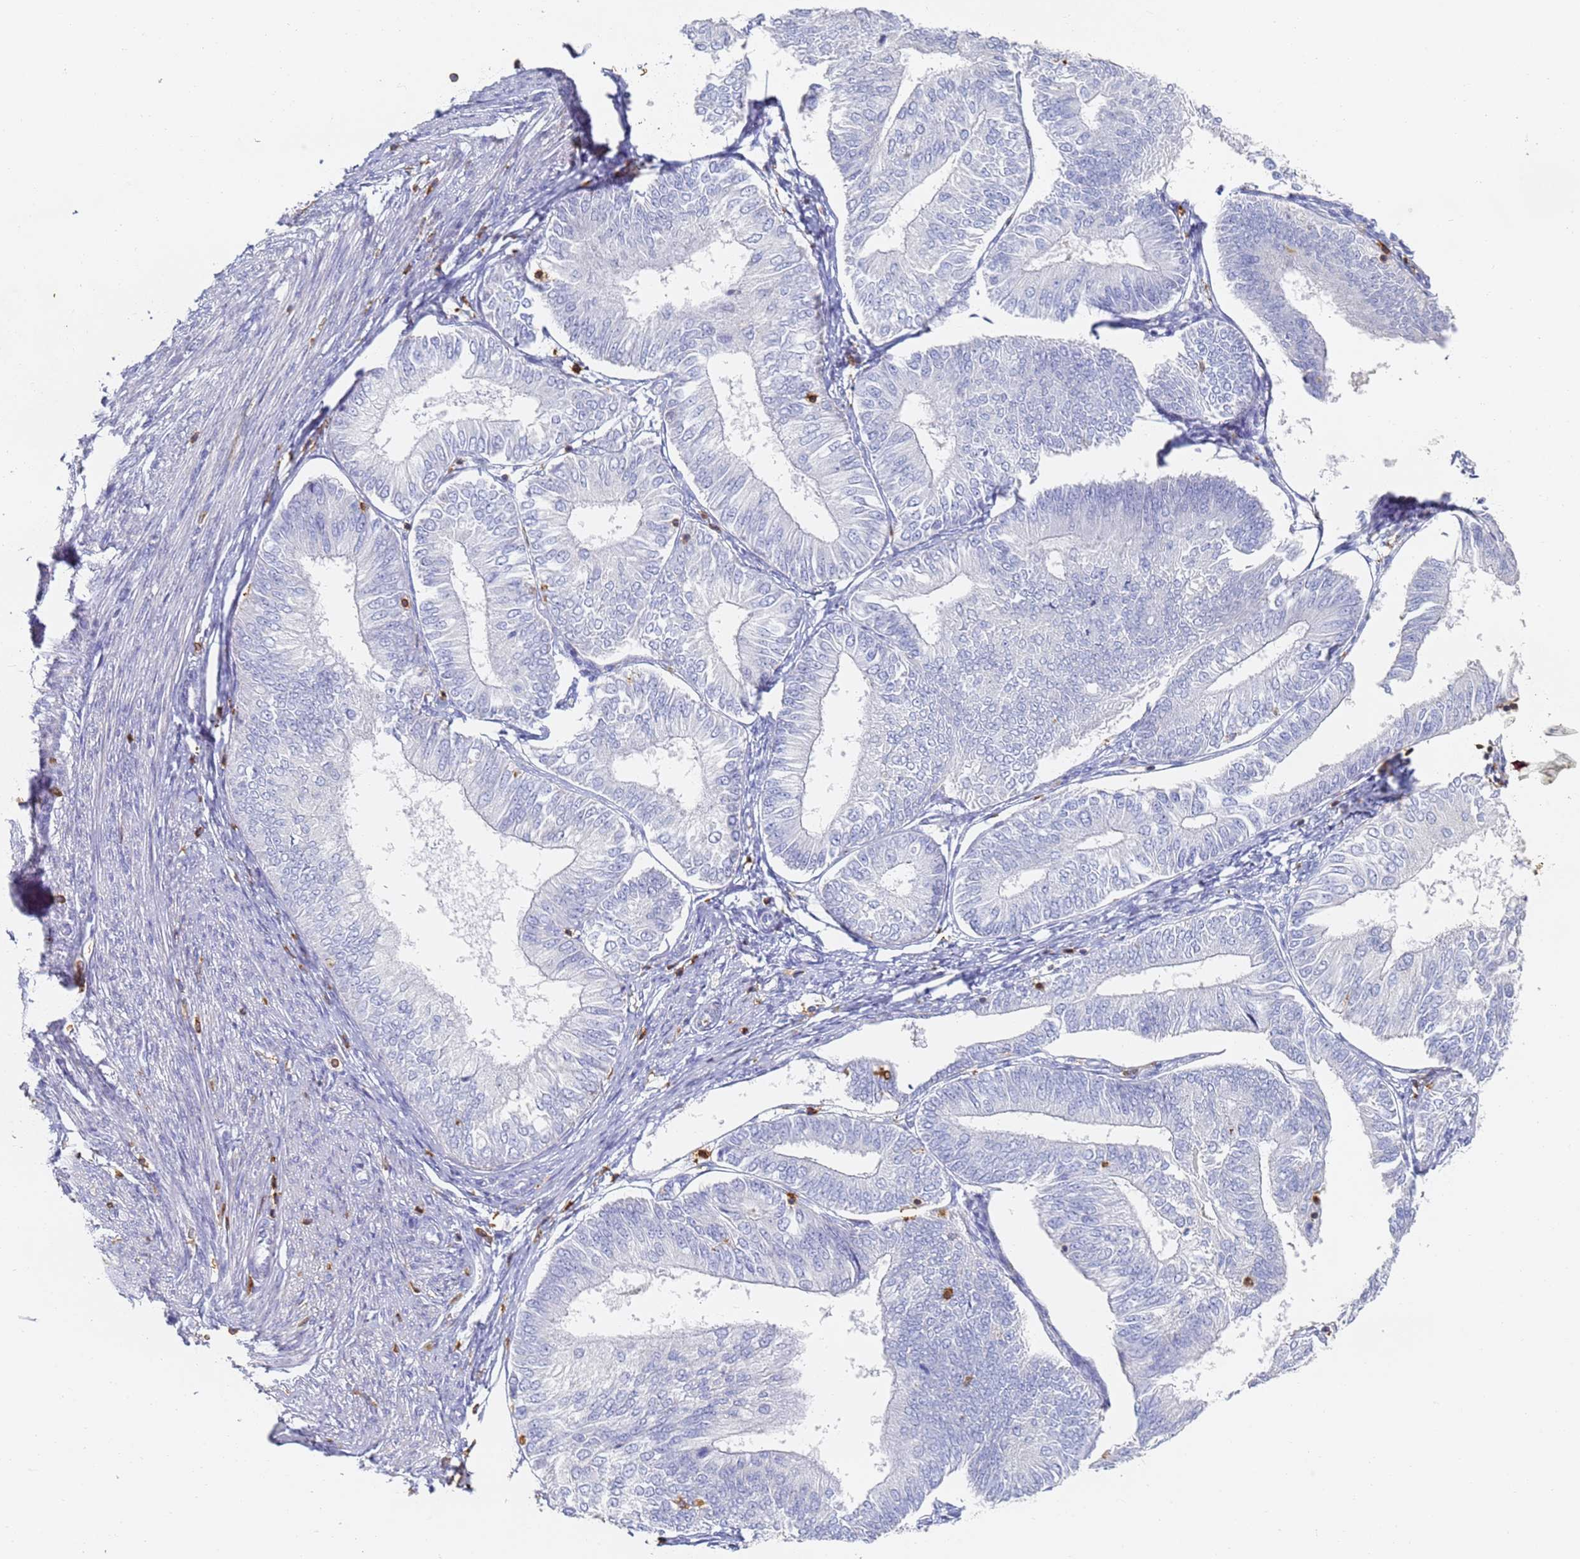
{"staining": {"intensity": "negative", "quantity": "none", "location": "none"}, "tissue": "endometrial cancer", "cell_type": "Tumor cells", "image_type": "cancer", "snomed": [{"axis": "morphology", "description": "Adenocarcinoma, NOS"}, {"axis": "topography", "description": "Endometrium"}], "caption": "IHC of endometrial adenocarcinoma reveals no positivity in tumor cells.", "gene": "BIN2", "patient": {"sex": "female", "age": 58}}